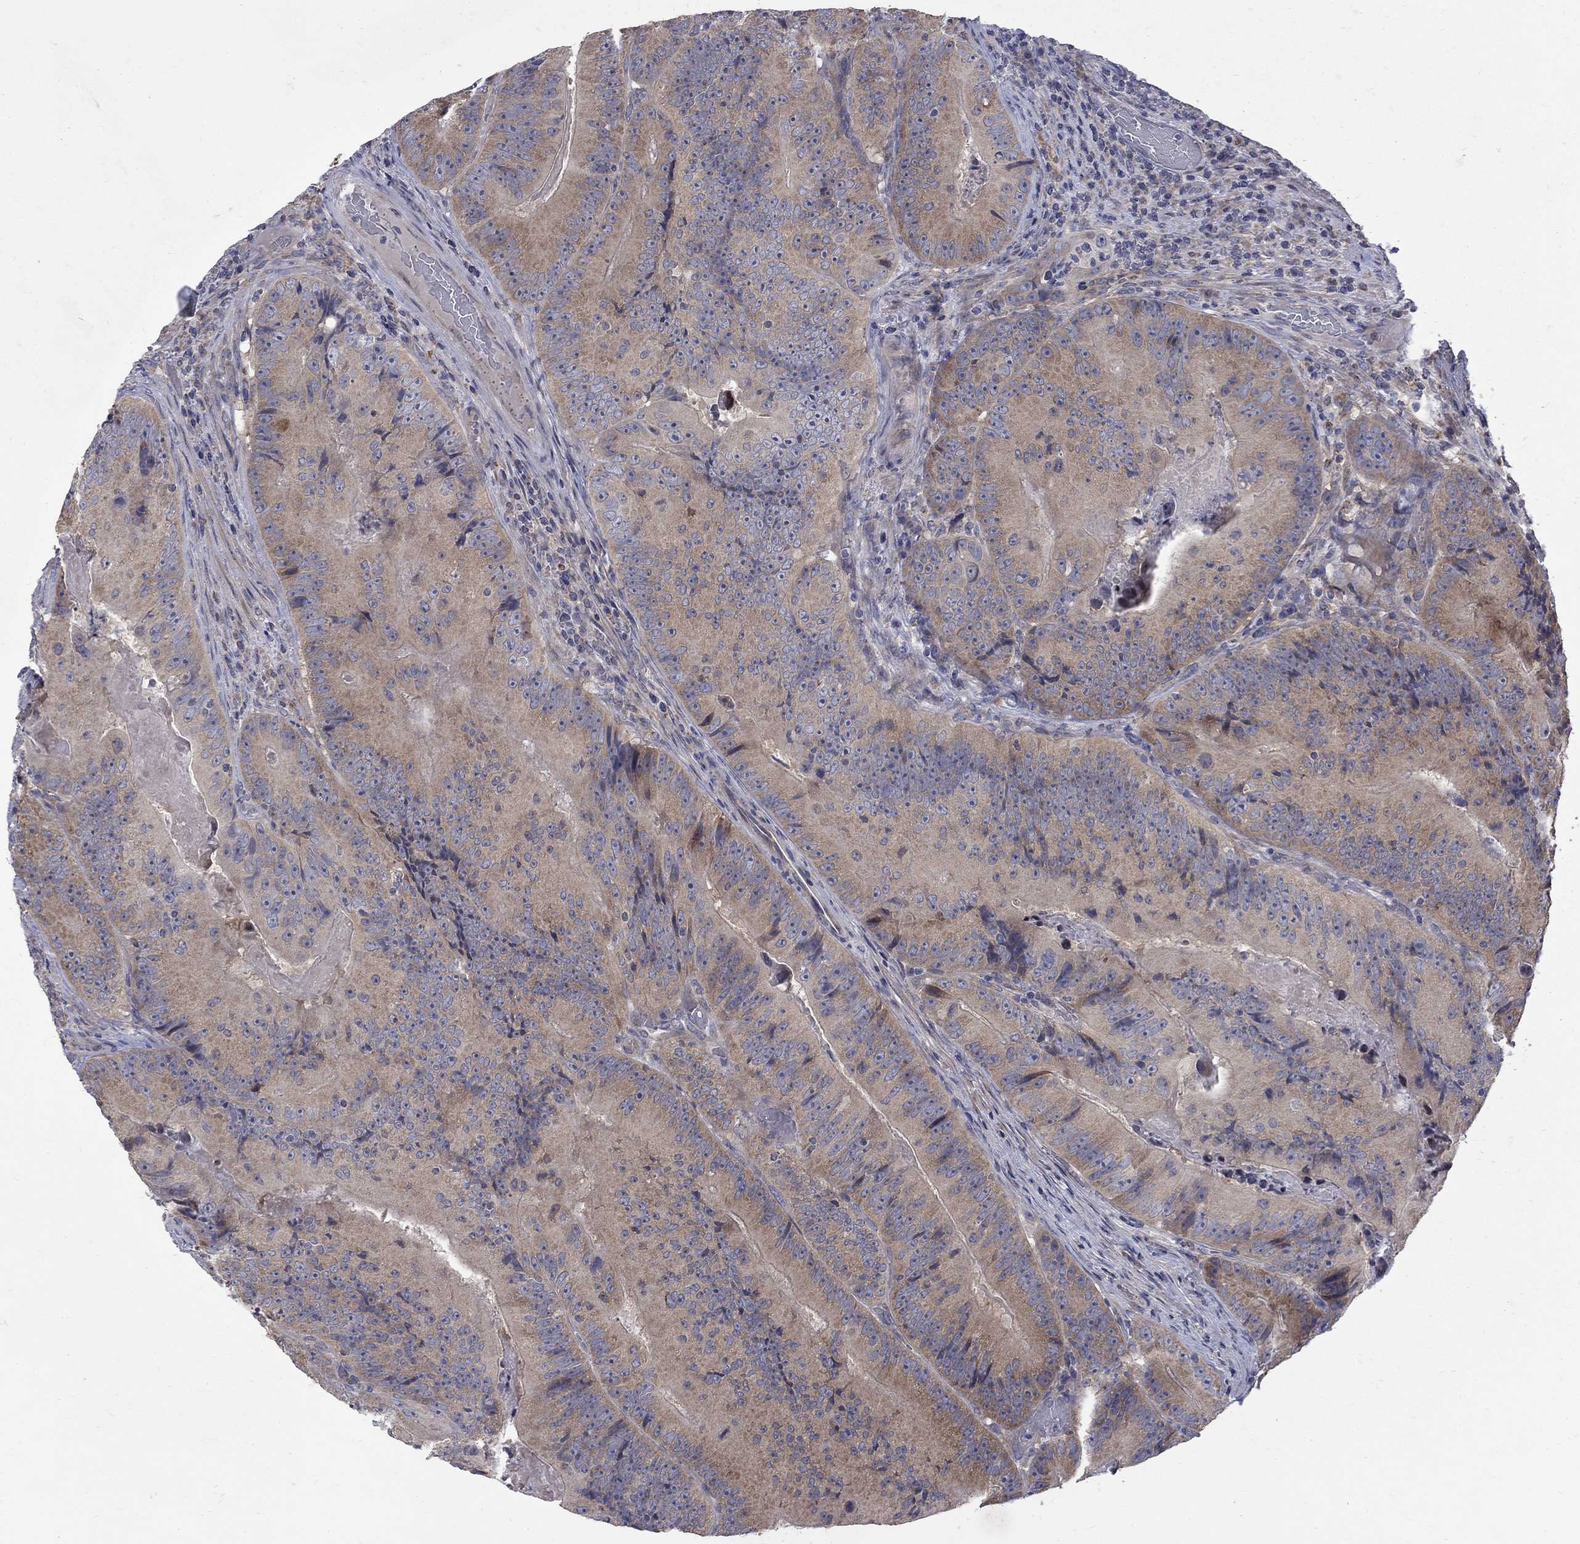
{"staining": {"intensity": "moderate", "quantity": "25%-75%", "location": "cytoplasmic/membranous"}, "tissue": "colorectal cancer", "cell_type": "Tumor cells", "image_type": "cancer", "snomed": [{"axis": "morphology", "description": "Adenocarcinoma, NOS"}, {"axis": "topography", "description": "Colon"}], "caption": "Tumor cells demonstrate medium levels of moderate cytoplasmic/membranous expression in approximately 25%-75% of cells in adenocarcinoma (colorectal).", "gene": "SH2B1", "patient": {"sex": "female", "age": 86}}